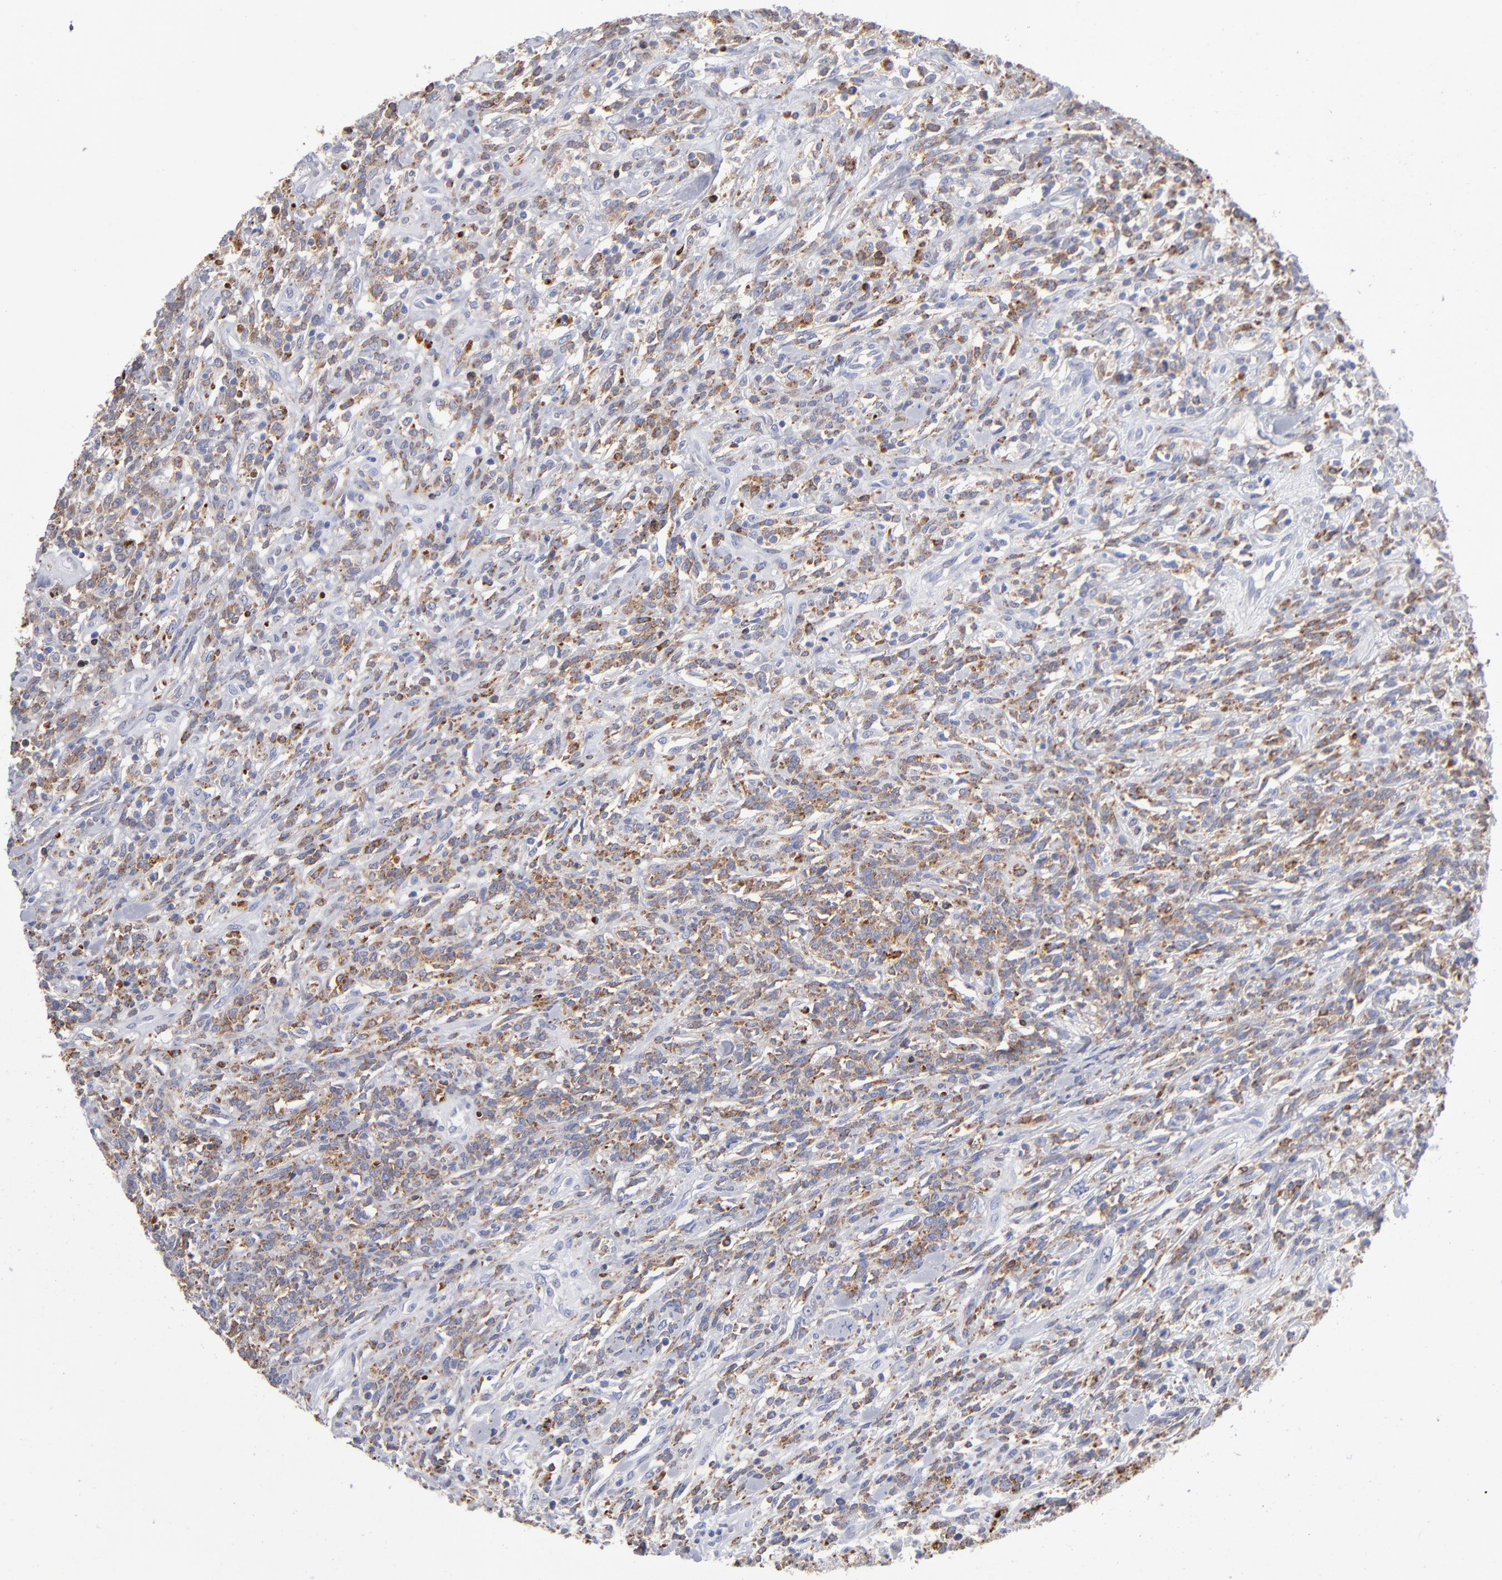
{"staining": {"intensity": "moderate", "quantity": ">75%", "location": "cytoplasmic/membranous"}, "tissue": "lymphoma", "cell_type": "Tumor cells", "image_type": "cancer", "snomed": [{"axis": "morphology", "description": "Malignant lymphoma, non-Hodgkin's type, High grade"}, {"axis": "topography", "description": "Lymph node"}], "caption": "About >75% of tumor cells in human lymphoma exhibit moderate cytoplasmic/membranous protein expression as visualized by brown immunohistochemical staining.", "gene": "CD180", "patient": {"sex": "female", "age": 73}}